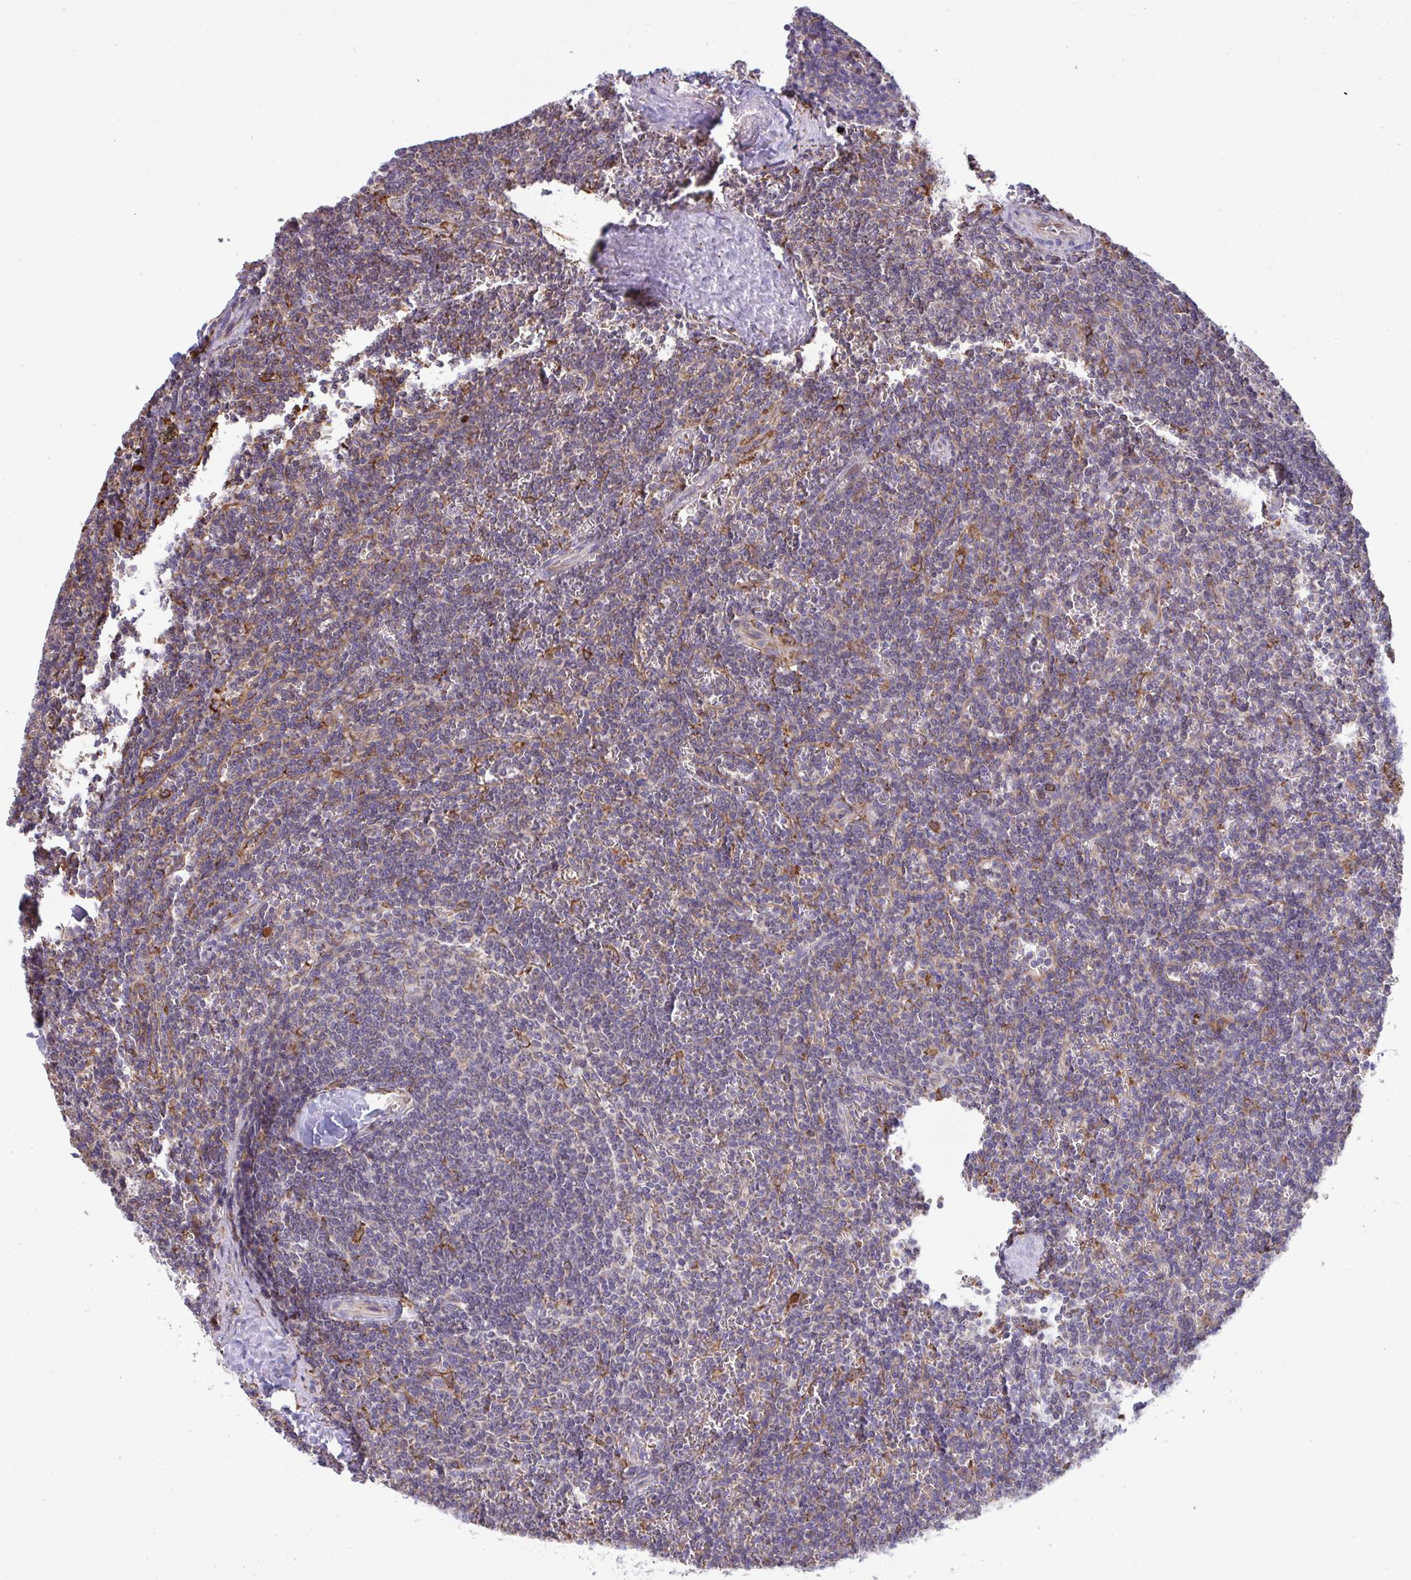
{"staining": {"intensity": "weak", "quantity": "<25%", "location": "cytoplasmic/membranous"}, "tissue": "lymphoma", "cell_type": "Tumor cells", "image_type": "cancer", "snomed": [{"axis": "morphology", "description": "Malignant lymphoma, non-Hodgkin's type, Low grade"}, {"axis": "topography", "description": "Spleen"}], "caption": "A photomicrograph of malignant lymphoma, non-Hodgkin's type (low-grade) stained for a protein reveals no brown staining in tumor cells.", "gene": "MYMK", "patient": {"sex": "male", "age": 78}}